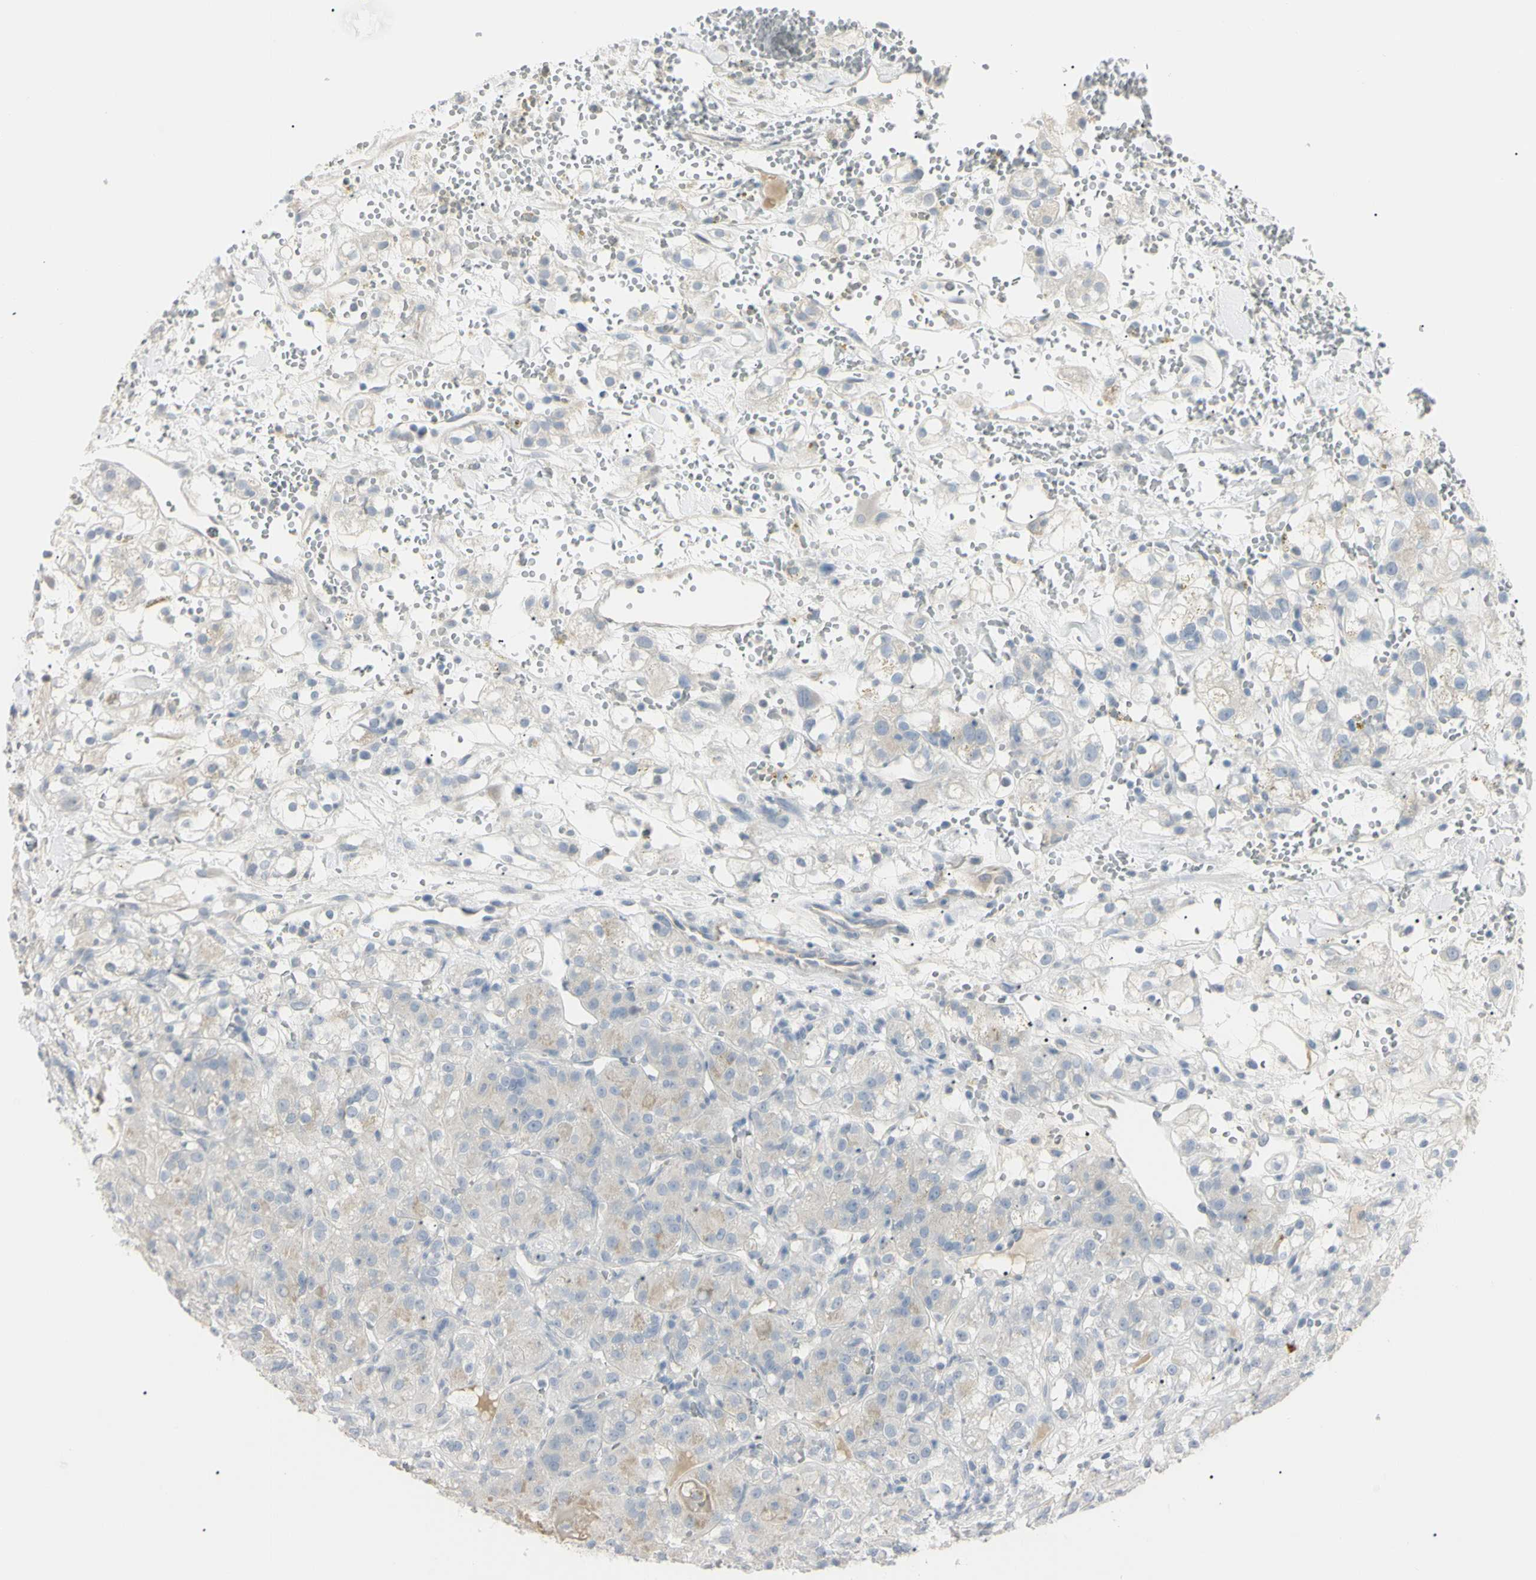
{"staining": {"intensity": "negative", "quantity": "none", "location": "none"}, "tissue": "renal cancer", "cell_type": "Tumor cells", "image_type": "cancer", "snomed": [{"axis": "morphology", "description": "Adenocarcinoma, NOS"}, {"axis": "topography", "description": "Kidney"}], "caption": "Tumor cells are negative for brown protein staining in renal cancer.", "gene": "PIP", "patient": {"sex": "male", "age": 61}}